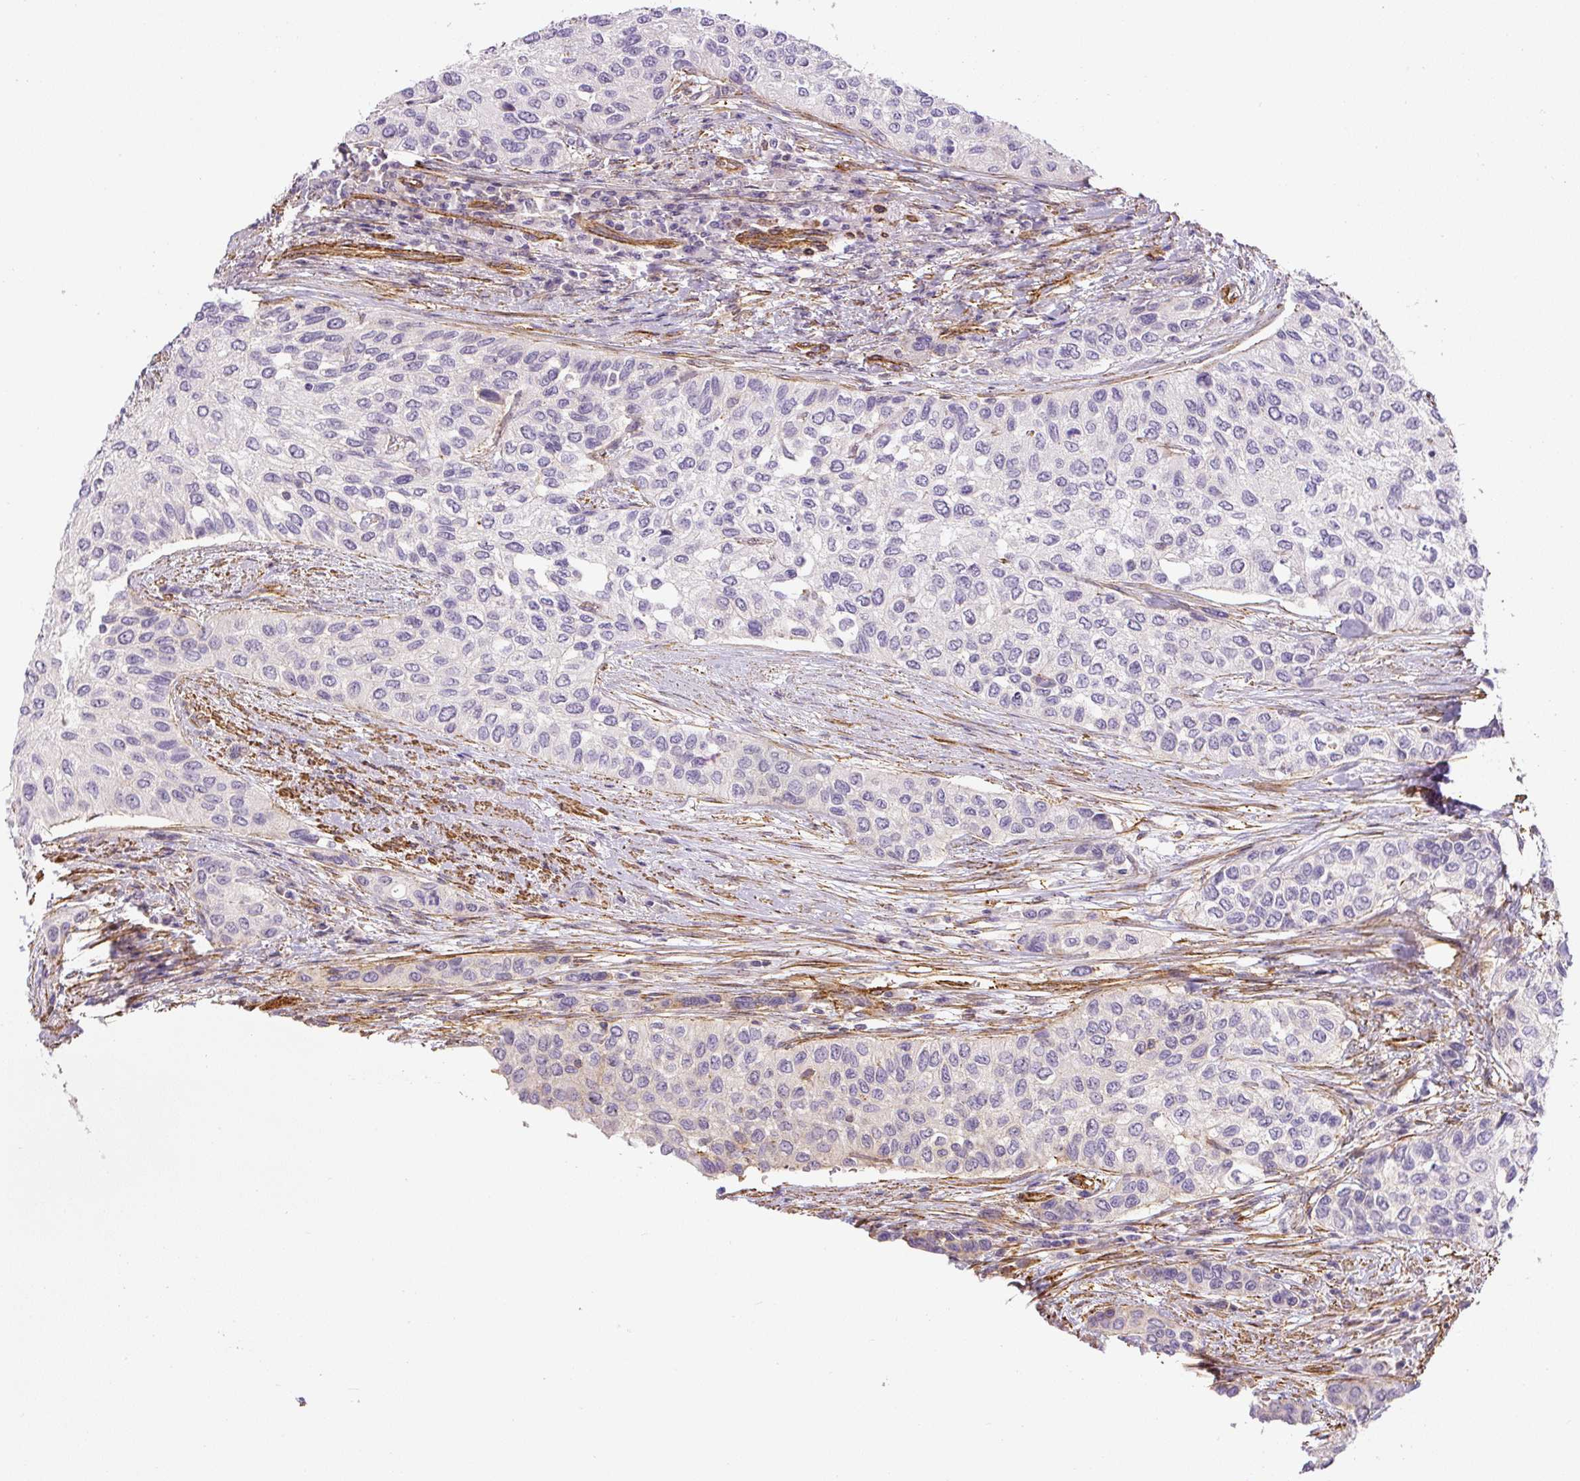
{"staining": {"intensity": "negative", "quantity": "none", "location": "none"}, "tissue": "urothelial cancer", "cell_type": "Tumor cells", "image_type": "cancer", "snomed": [{"axis": "morphology", "description": "Normal tissue, NOS"}, {"axis": "morphology", "description": "Urothelial carcinoma, High grade"}, {"axis": "topography", "description": "Vascular tissue"}, {"axis": "topography", "description": "Urinary bladder"}], "caption": "Immunohistochemistry micrograph of neoplastic tissue: human urothelial carcinoma (high-grade) stained with DAB shows no significant protein staining in tumor cells. The staining is performed using DAB brown chromogen with nuclei counter-stained in using hematoxylin.", "gene": "MYL12A", "patient": {"sex": "female", "age": 56}}